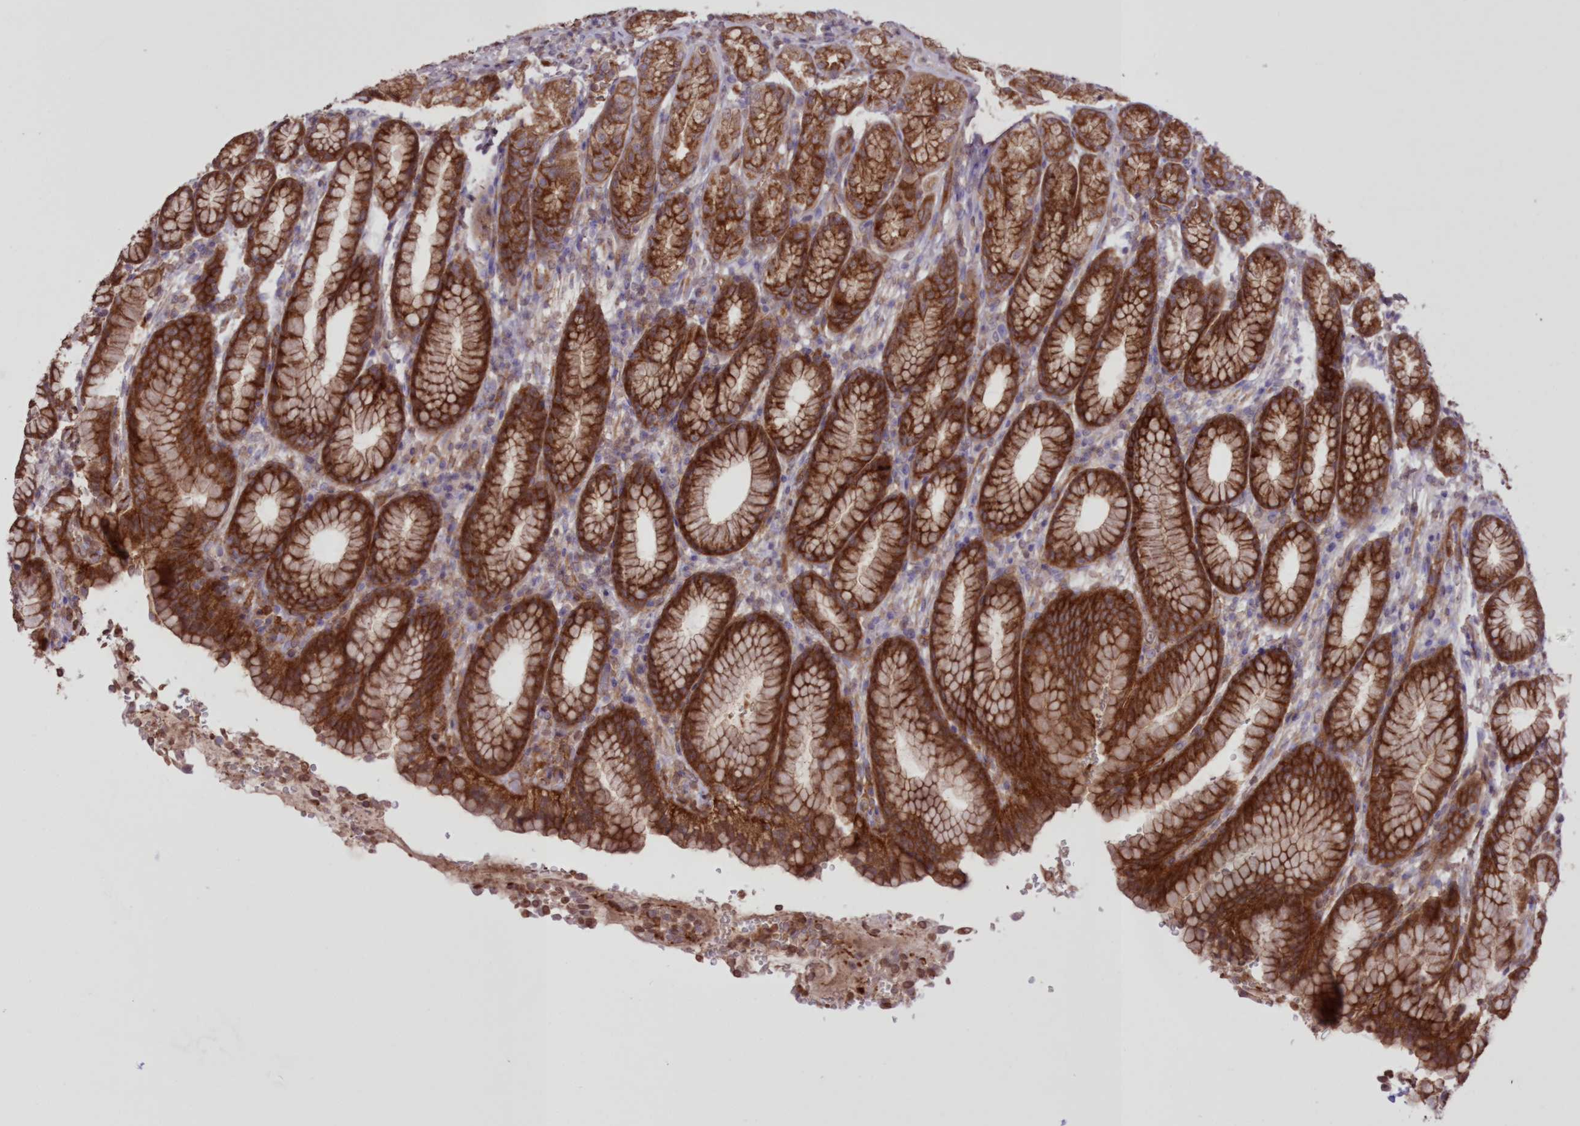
{"staining": {"intensity": "strong", "quantity": ">75%", "location": "cytoplasmic/membranous"}, "tissue": "stomach", "cell_type": "Glandular cells", "image_type": "normal", "snomed": [{"axis": "morphology", "description": "Normal tissue, NOS"}, {"axis": "topography", "description": "Stomach"}], "caption": "Protein staining reveals strong cytoplasmic/membranous positivity in about >75% of glandular cells in unremarkable stomach.", "gene": "FCHO2", "patient": {"sex": "male", "age": 42}}